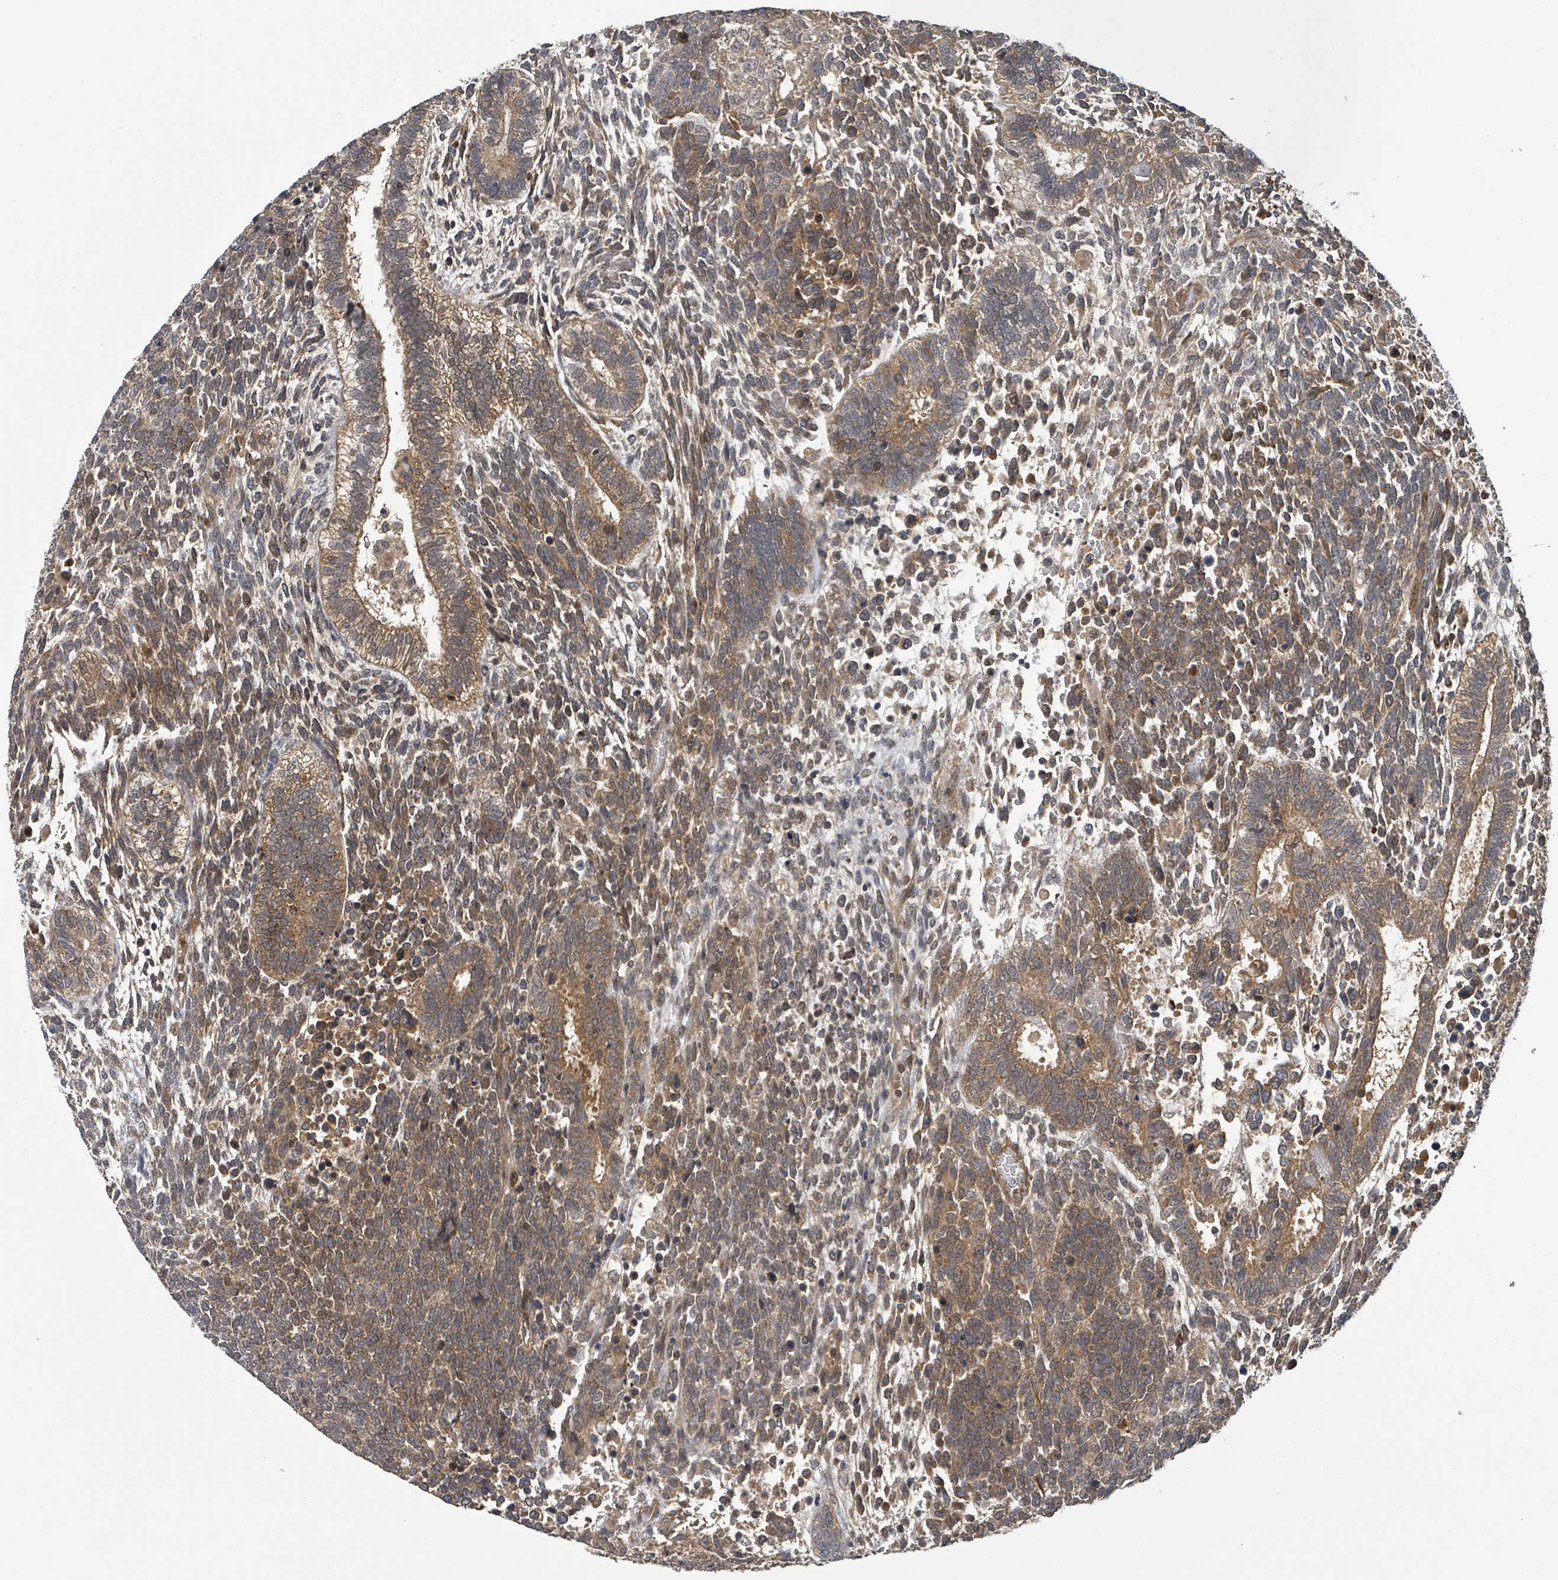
{"staining": {"intensity": "moderate", "quantity": ">75%", "location": "cytoplasmic/membranous"}, "tissue": "testis cancer", "cell_type": "Tumor cells", "image_type": "cancer", "snomed": [{"axis": "morphology", "description": "Carcinoma, Embryonal, NOS"}, {"axis": "topography", "description": "Testis"}], "caption": "Tumor cells reveal medium levels of moderate cytoplasmic/membranous staining in approximately >75% of cells in human testis cancer. The protein is shown in brown color, while the nuclei are stained blue.", "gene": "ITGA11", "patient": {"sex": "male", "age": 23}}